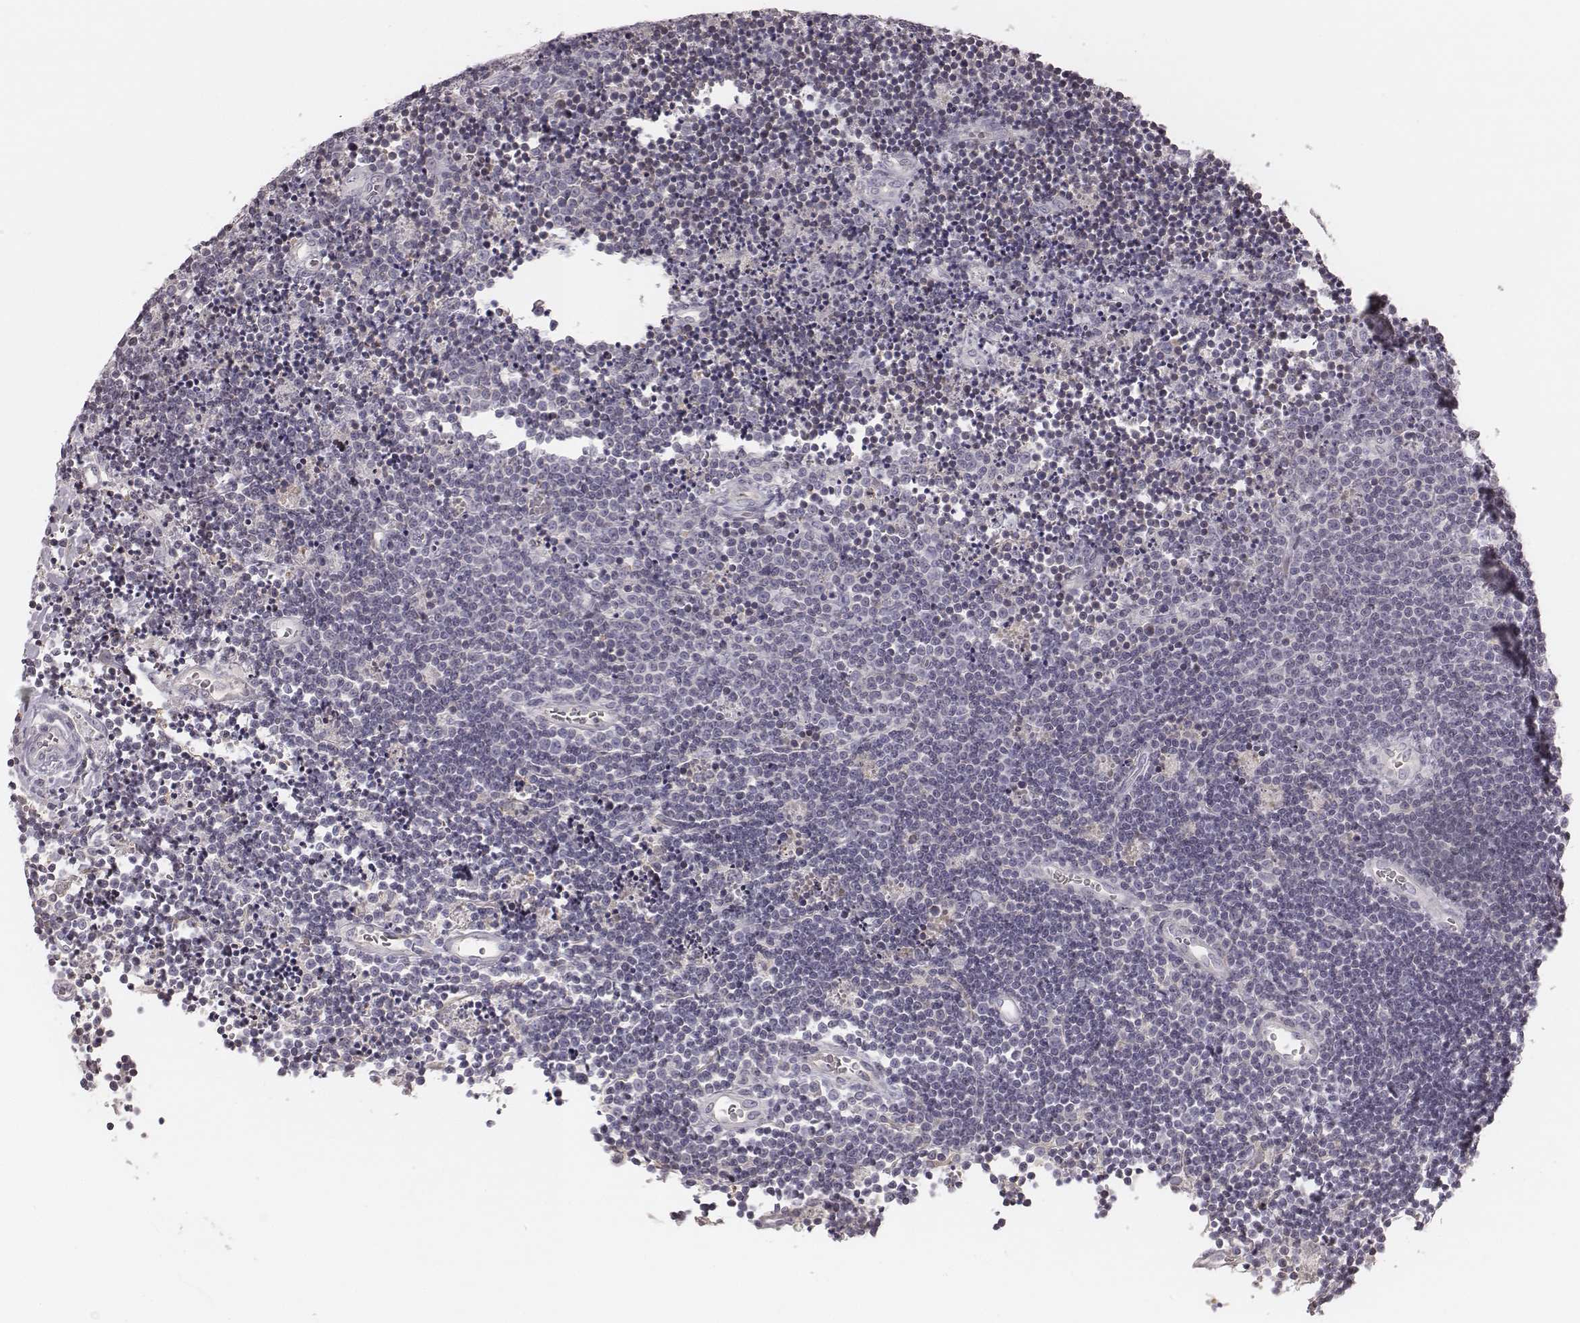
{"staining": {"intensity": "negative", "quantity": "none", "location": "none"}, "tissue": "lymphoma", "cell_type": "Tumor cells", "image_type": "cancer", "snomed": [{"axis": "morphology", "description": "Malignant lymphoma, non-Hodgkin's type, Low grade"}, {"axis": "topography", "description": "Brain"}], "caption": "Immunohistochemical staining of human malignant lymphoma, non-Hodgkin's type (low-grade) reveals no significant expression in tumor cells.", "gene": "TLX3", "patient": {"sex": "female", "age": 66}}